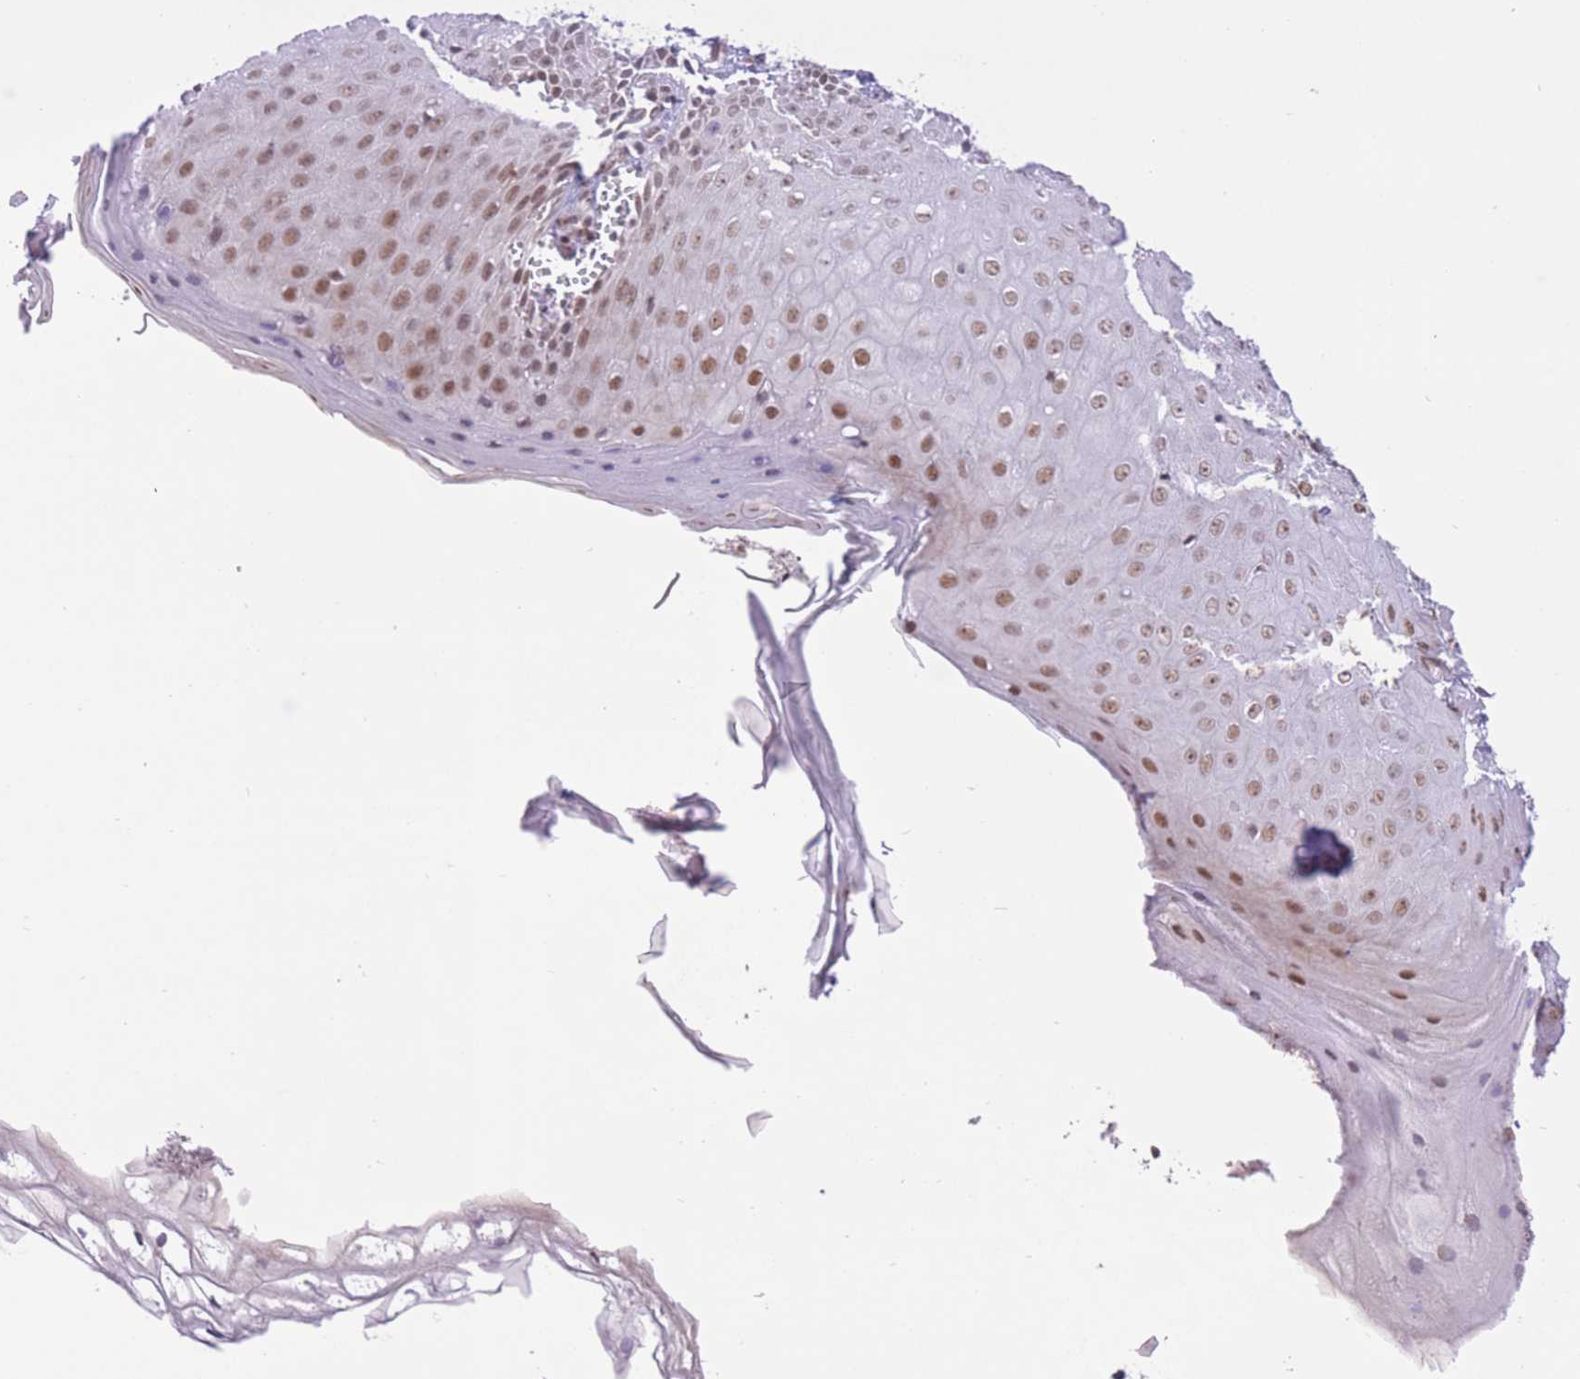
{"staining": {"intensity": "moderate", "quantity": ">75%", "location": "nuclear"}, "tissue": "skin", "cell_type": "Epidermal cells", "image_type": "normal", "snomed": [{"axis": "morphology", "description": "Normal tissue, NOS"}, {"axis": "topography", "description": "Anal"}], "caption": "High-magnification brightfield microscopy of unremarkable skin stained with DAB (brown) and counterstained with hematoxylin (blue). epidermal cells exhibit moderate nuclear expression is appreciated in approximately>75% of cells.", "gene": "ZBED5", "patient": {"sex": "male", "age": 80}}